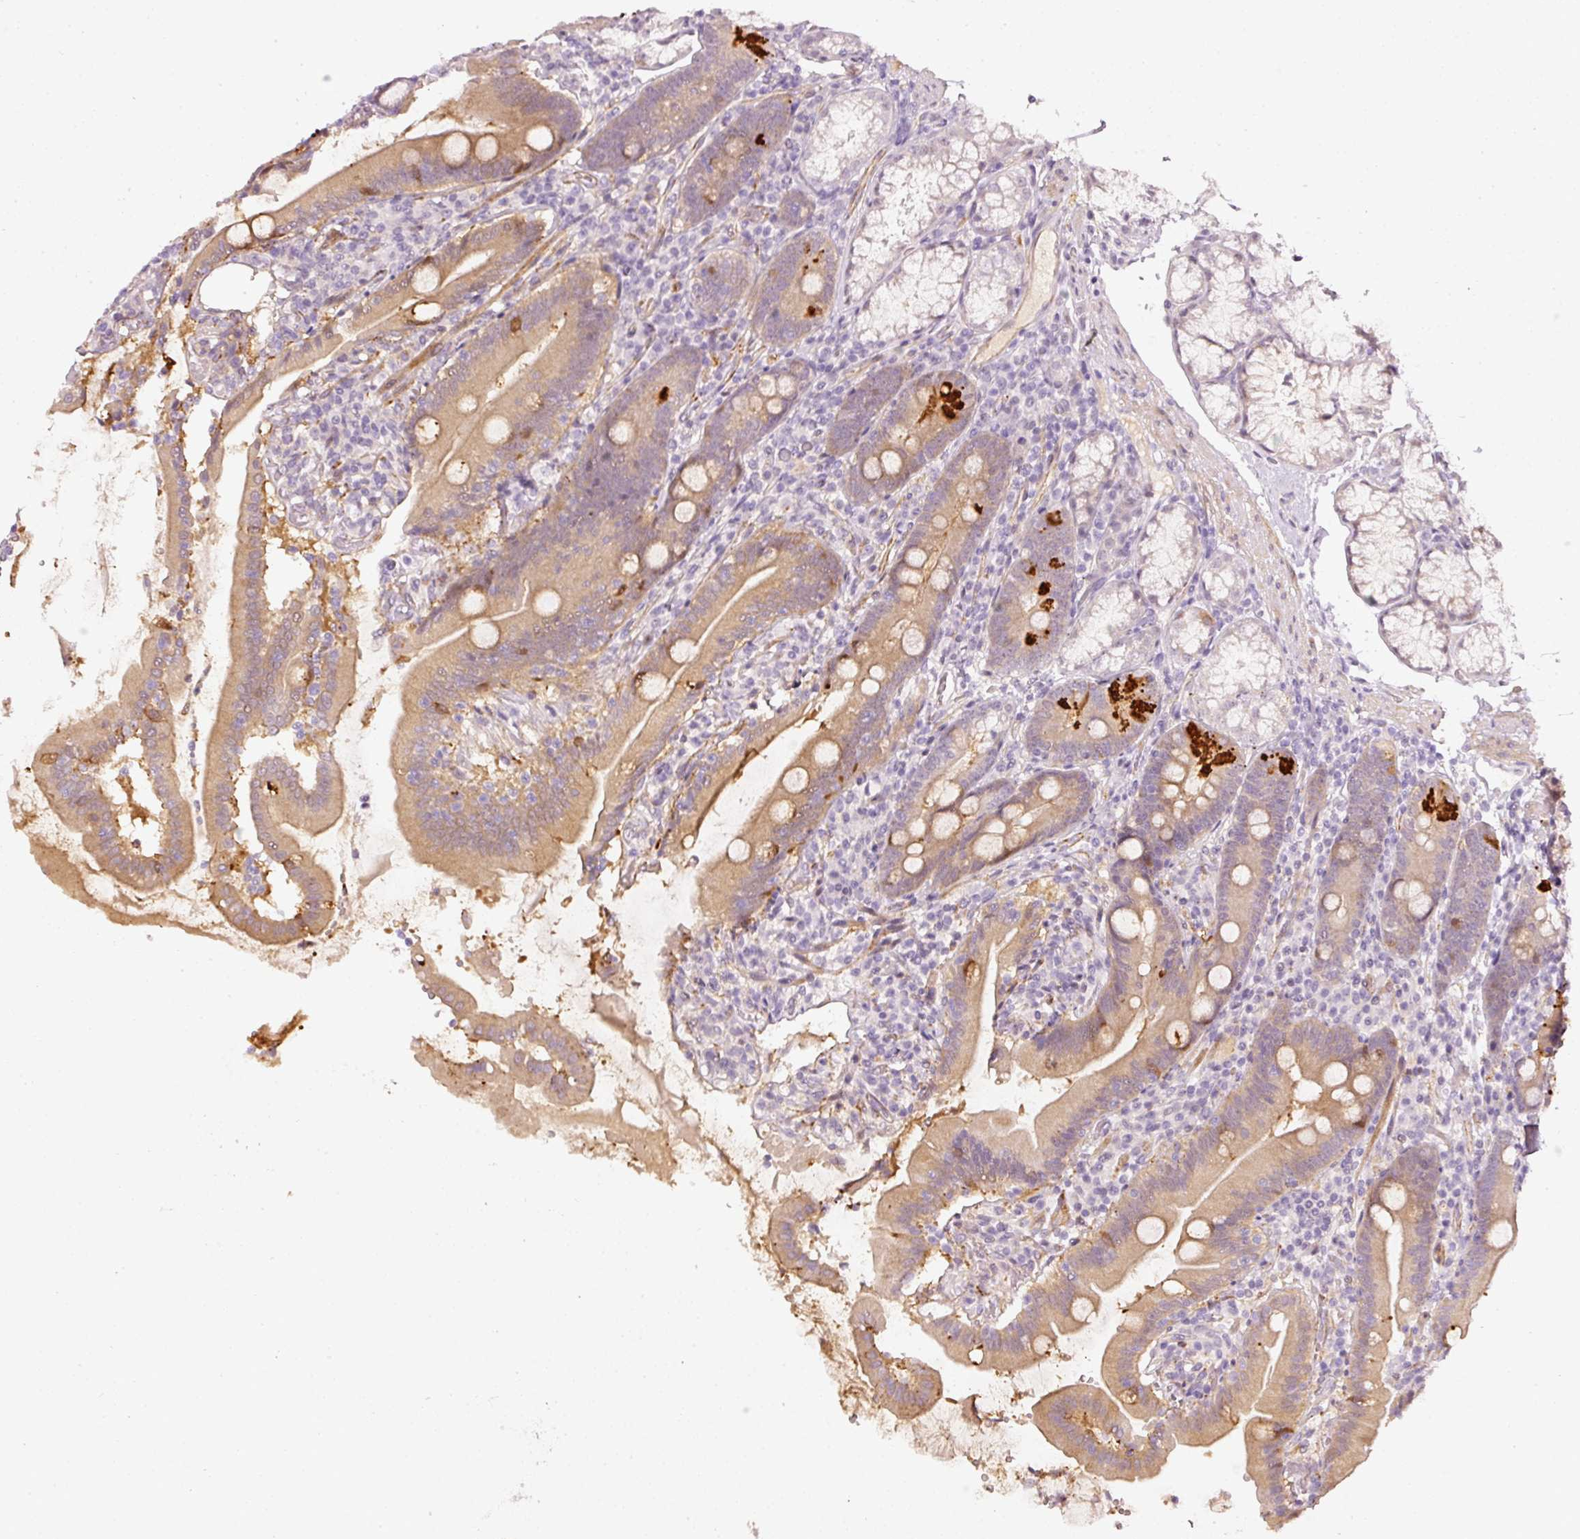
{"staining": {"intensity": "moderate", "quantity": ">75%", "location": "cytoplasmic/membranous"}, "tissue": "duodenum", "cell_type": "Glandular cells", "image_type": "normal", "snomed": [{"axis": "morphology", "description": "Normal tissue, NOS"}, {"axis": "topography", "description": "Duodenum"}], "caption": "Duodenum stained with DAB immunohistochemistry displays medium levels of moderate cytoplasmic/membranous staining in approximately >75% of glandular cells. (DAB (3,3'-diaminobenzidine) = brown stain, brightfield microscopy at high magnification).", "gene": "TOGARAM1", "patient": {"sex": "female", "age": 67}}